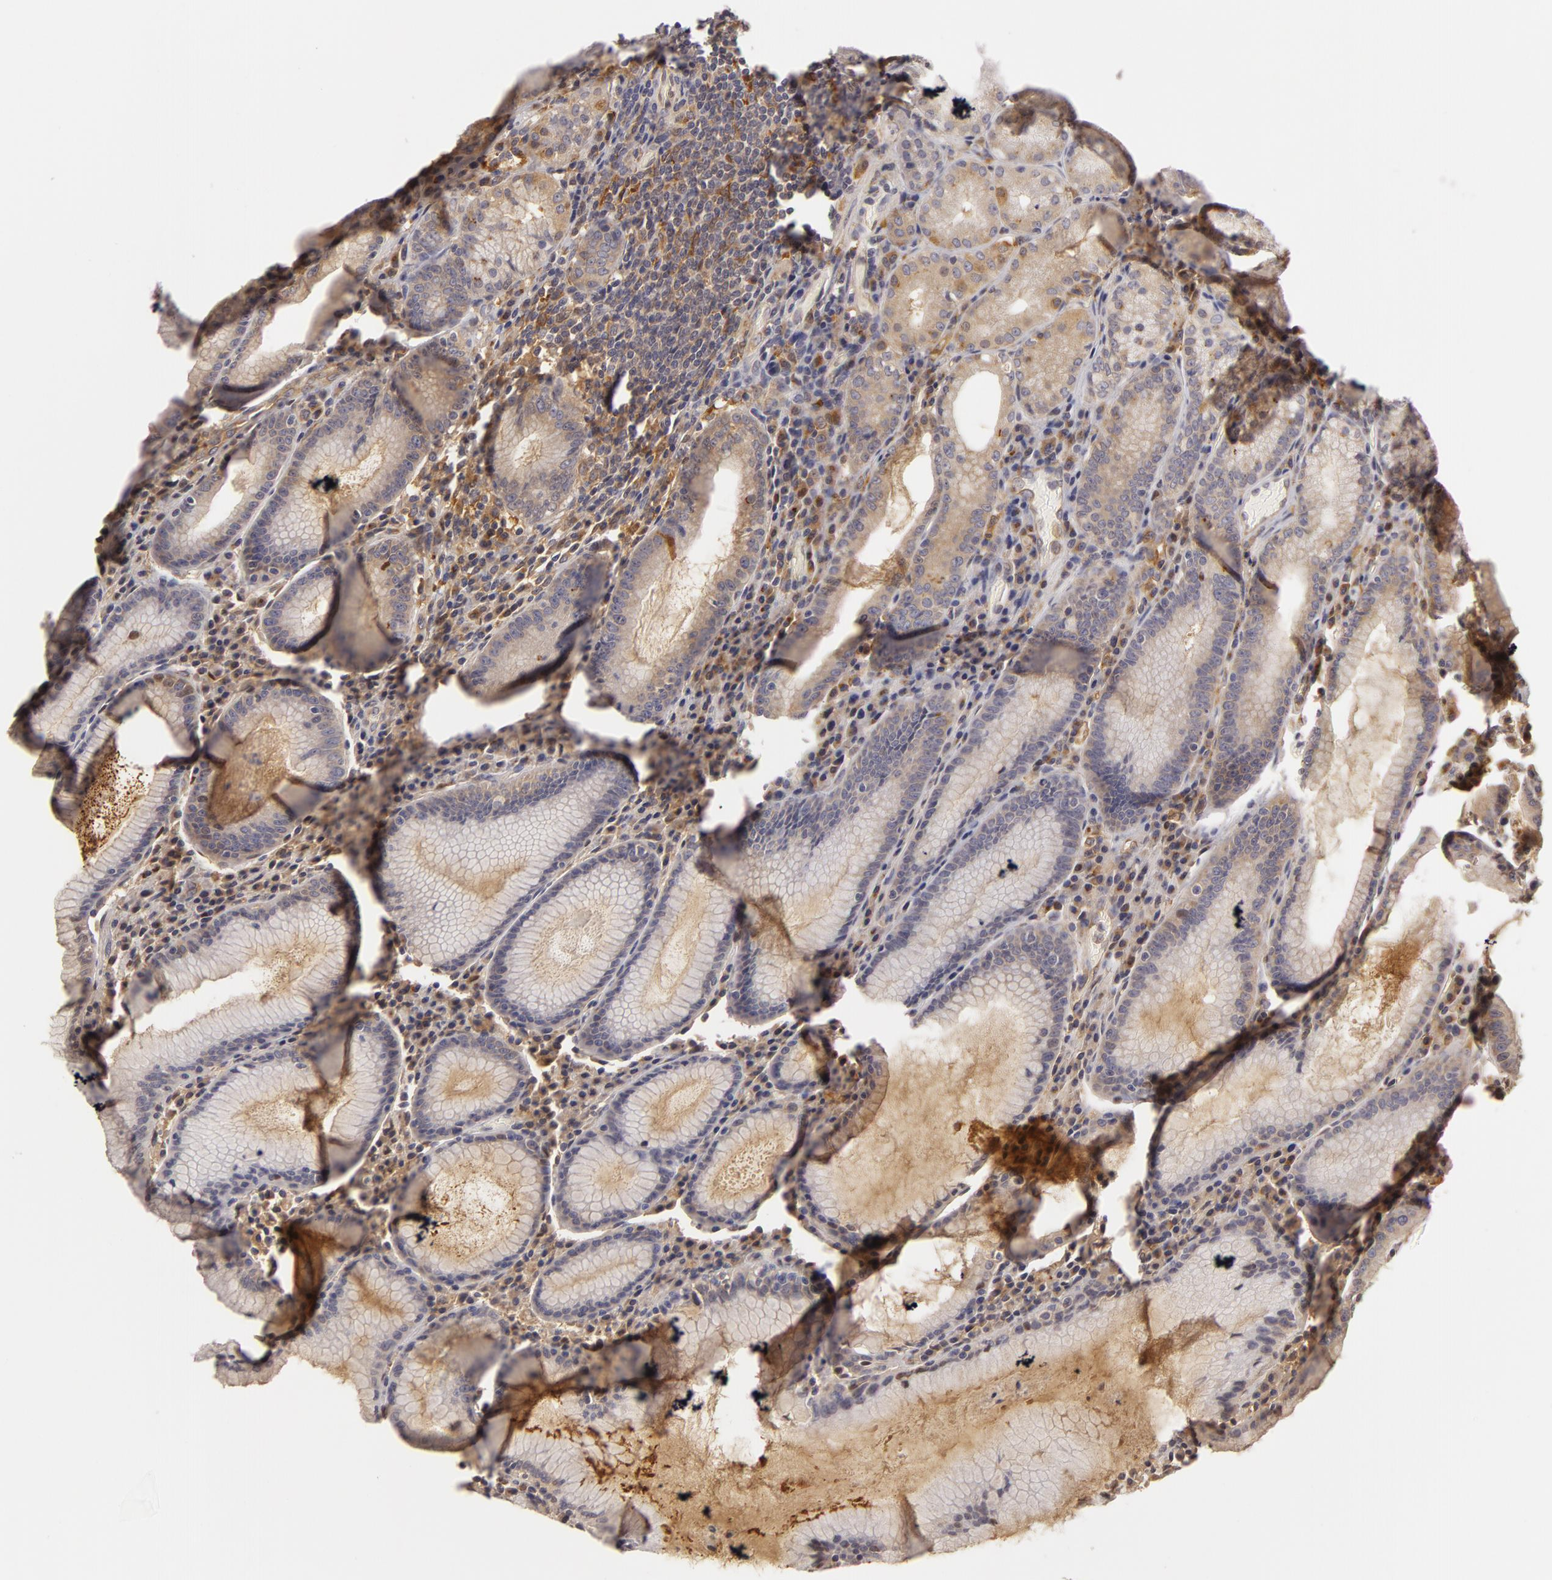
{"staining": {"intensity": "weak", "quantity": "<25%", "location": "cytoplasmic/membranous"}, "tissue": "stomach", "cell_type": "Glandular cells", "image_type": "normal", "snomed": [{"axis": "morphology", "description": "Normal tissue, NOS"}, {"axis": "topography", "description": "Stomach, lower"}], "caption": "High power microscopy image of an immunohistochemistry histopathology image of benign stomach, revealing no significant expression in glandular cells.", "gene": "ZNF229", "patient": {"sex": "female", "age": 43}}